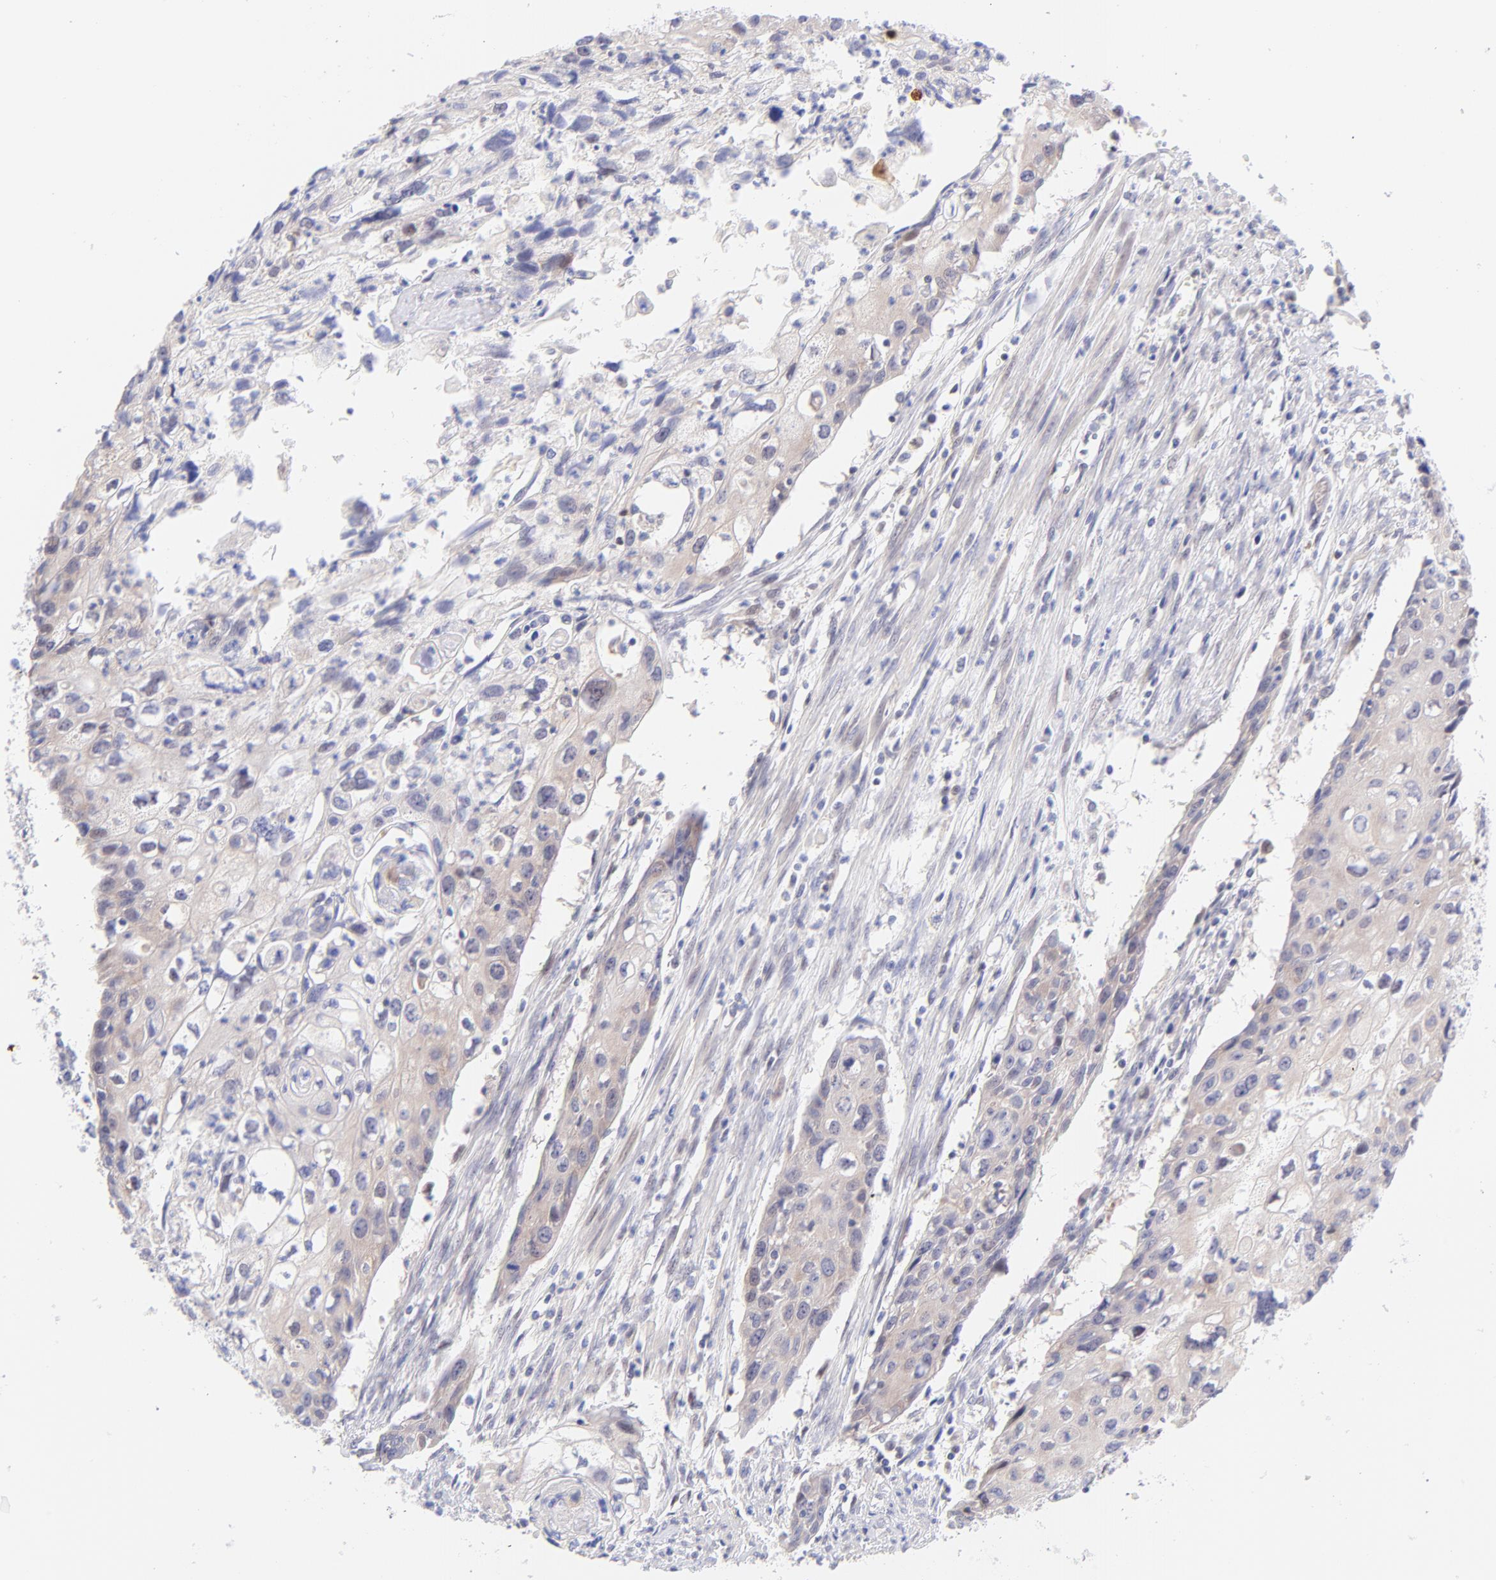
{"staining": {"intensity": "weak", "quantity": ">75%", "location": "cytoplasmic/membranous"}, "tissue": "urothelial cancer", "cell_type": "Tumor cells", "image_type": "cancer", "snomed": [{"axis": "morphology", "description": "Urothelial carcinoma, High grade"}, {"axis": "topography", "description": "Urinary bladder"}], "caption": "There is low levels of weak cytoplasmic/membranous expression in tumor cells of high-grade urothelial carcinoma, as demonstrated by immunohistochemical staining (brown color).", "gene": "PBDC1", "patient": {"sex": "male", "age": 54}}